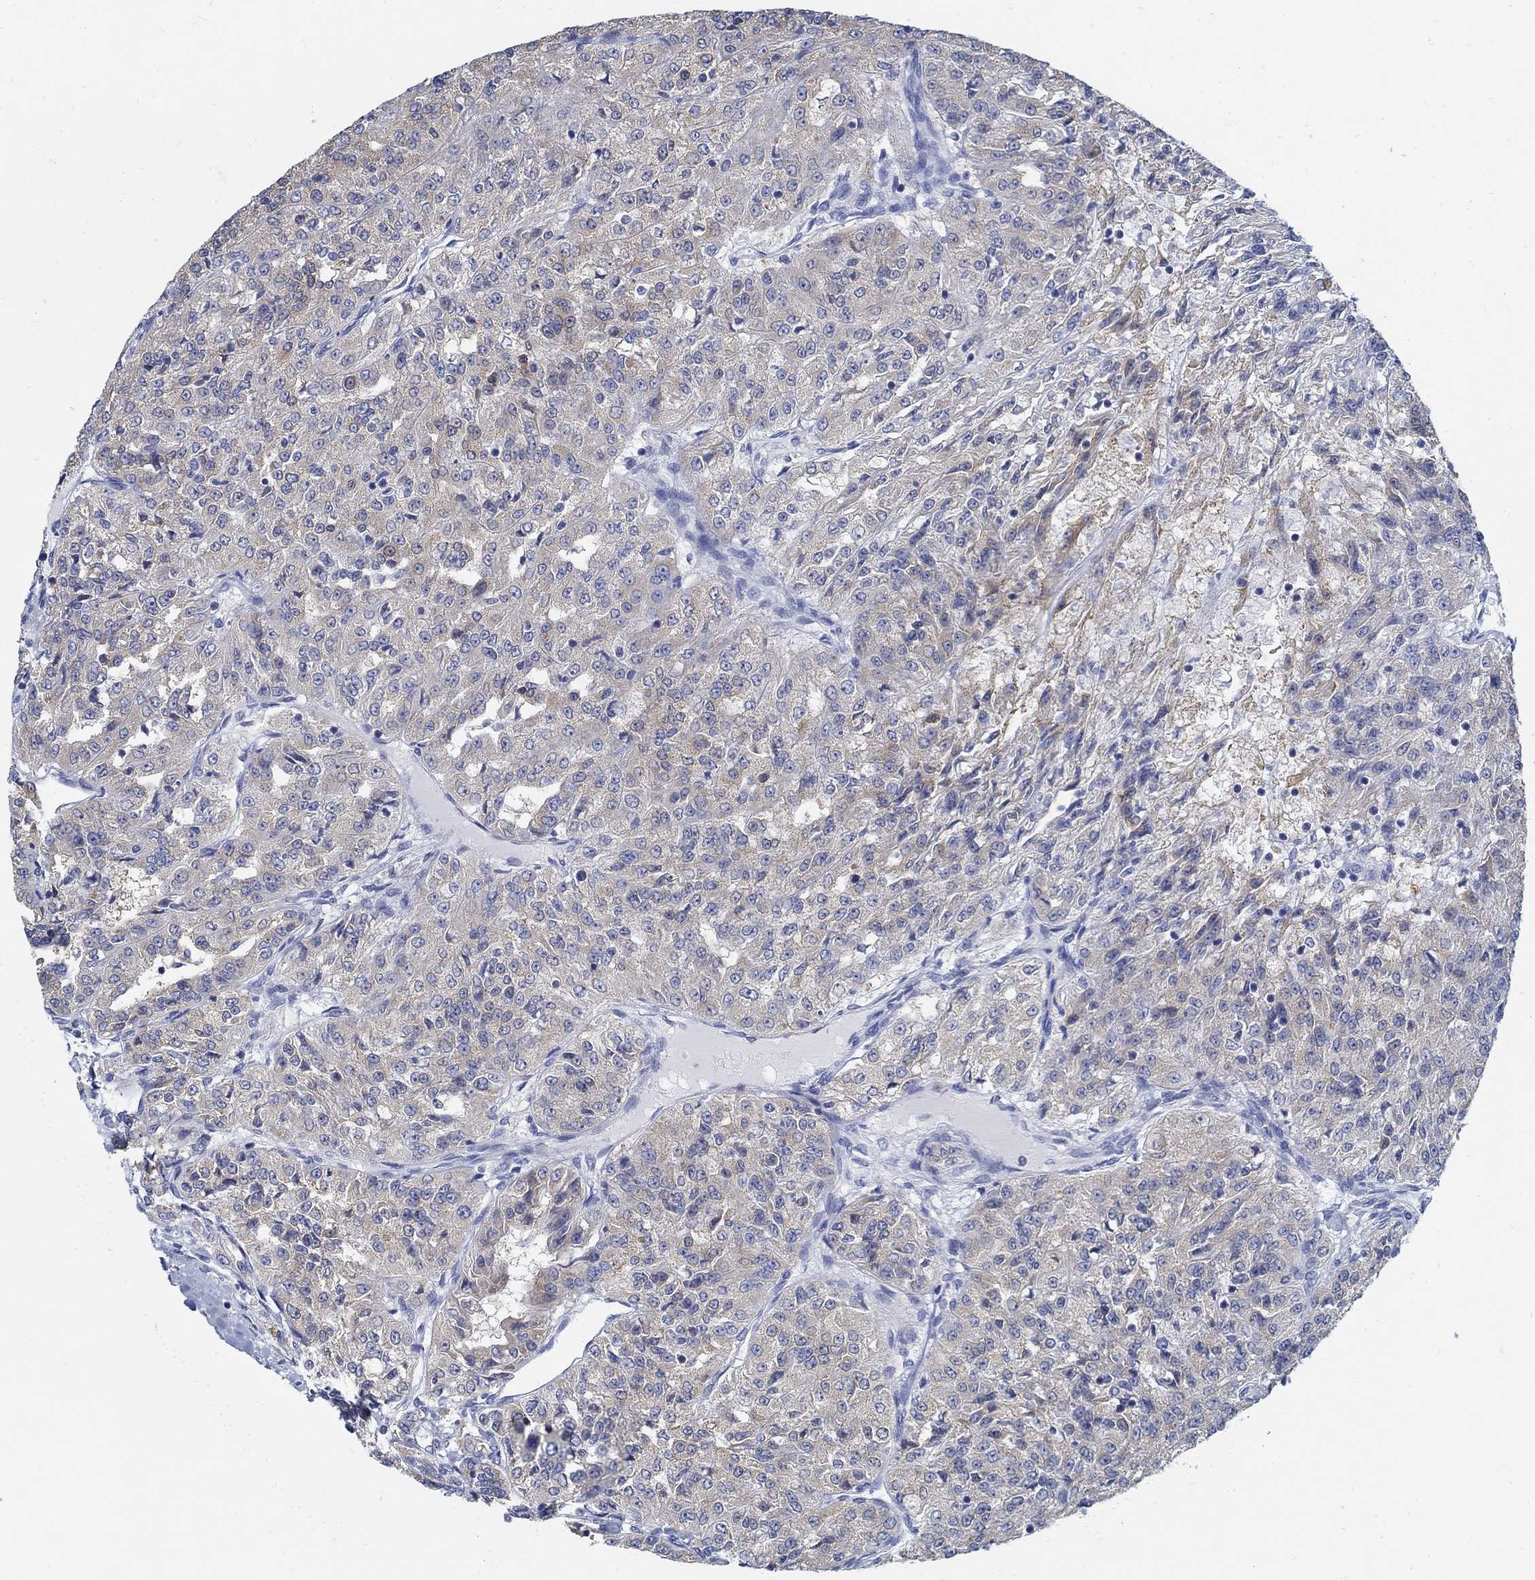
{"staining": {"intensity": "weak", "quantity": ">75%", "location": "cytoplasmic/membranous"}, "tissue": "renal cancer", "cell_type": "Tumor cells", "image_type": "cancer", "snomed": [{"axis": "morphology", "description": "Adenocarcinoma, NOS"}, {"axis": "topography", "description": "Kidney"}], "caption": "A brown stain labels weak cytoplasmic/membranous positivity of a protein in human renal adenocarcinoma tumor cells. (DAB = brown stain, brightfield microscopy at high magnification).", "gene": "PCDH11X", "patient": {"sex": "female", "age": 63}}